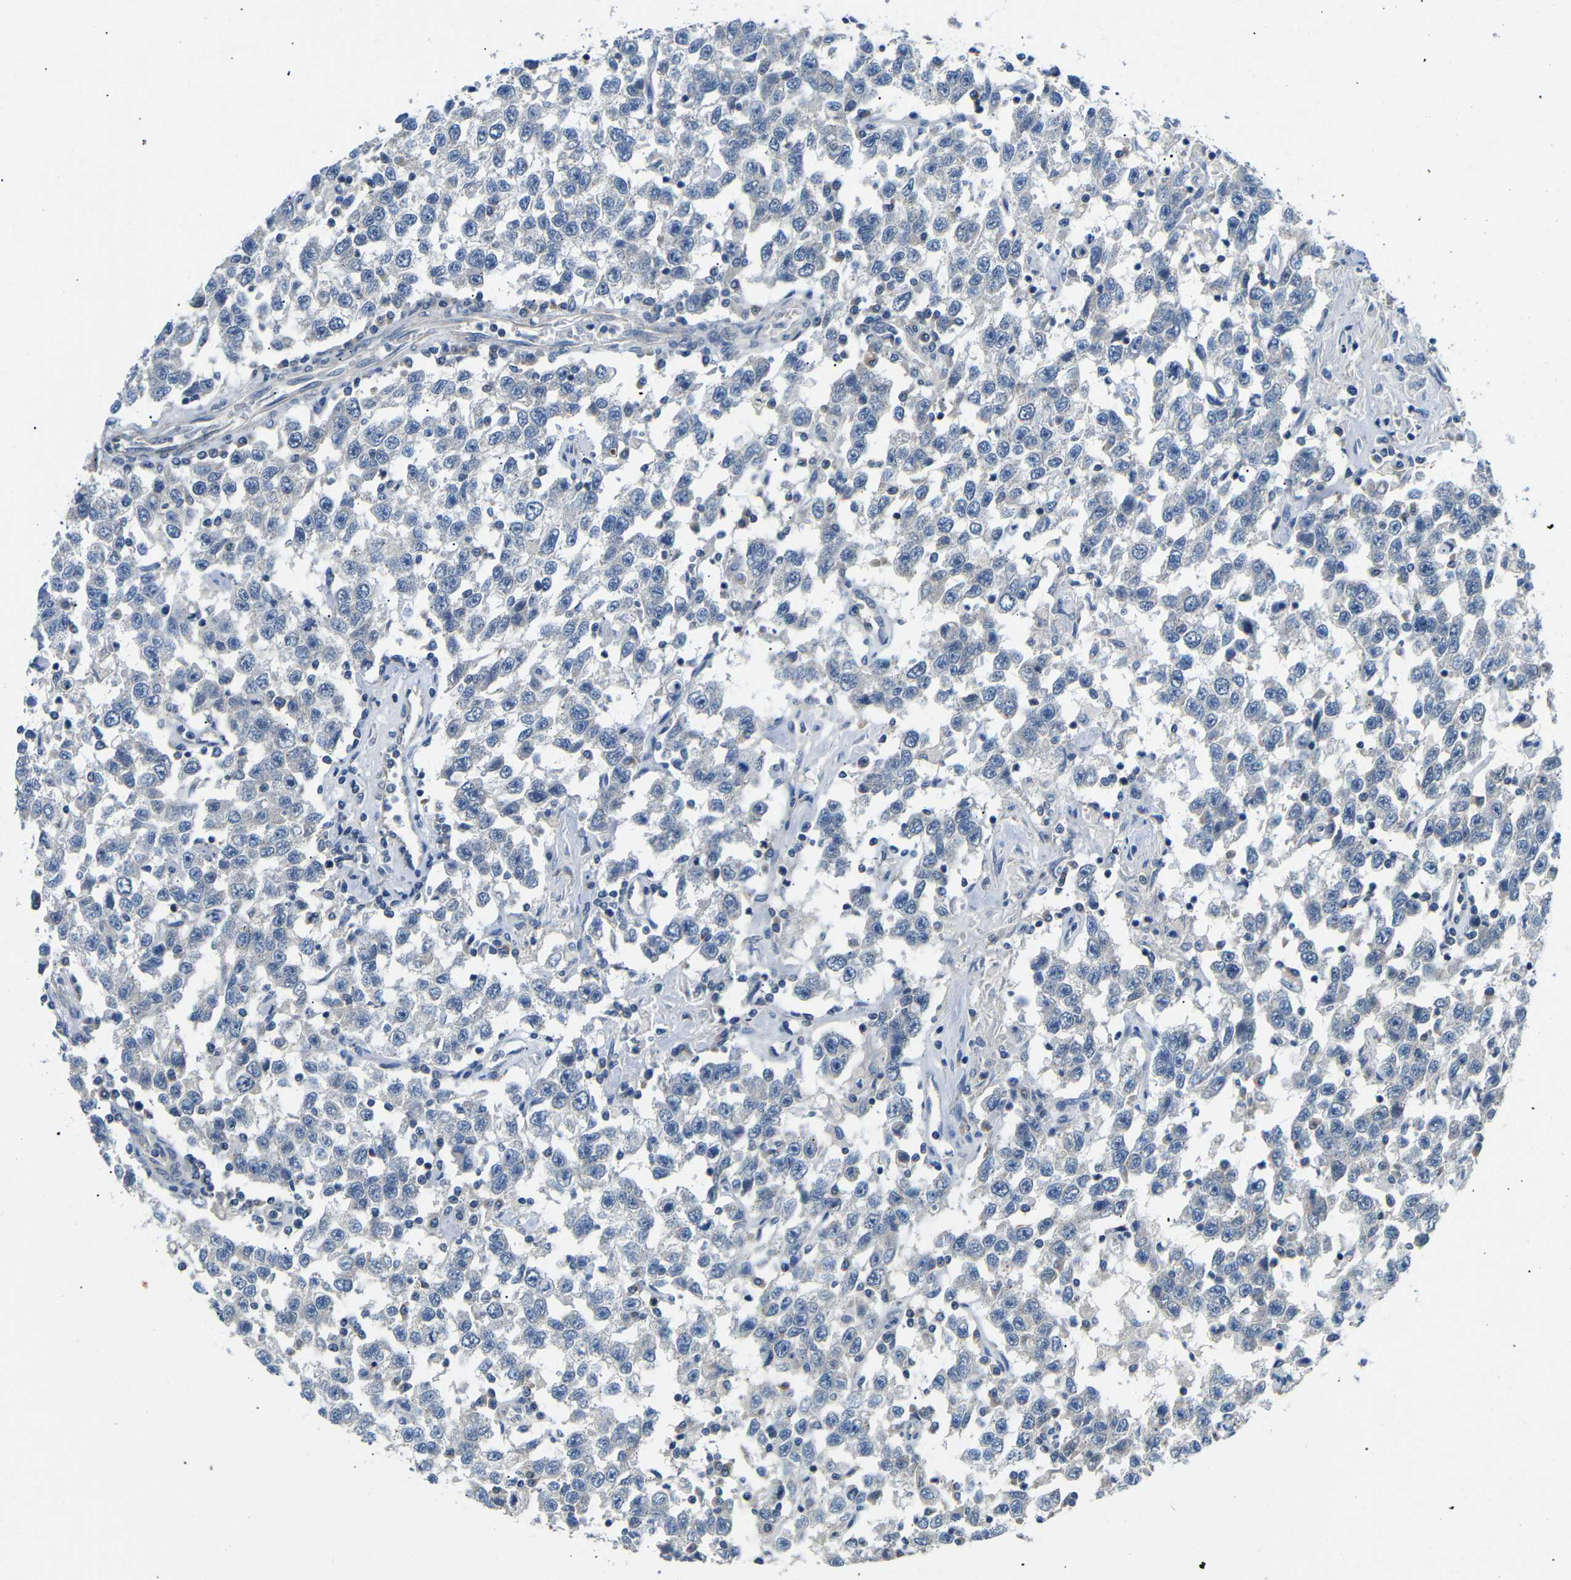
{"staining": {"intensity": "negative", "quantity": "none", "location": "none"}, "tissue": "testis cancer", "cell_type": "Tumor cells", "image_type": "cancer", "snomed": [{"axis": "morphology", "description": "Seminoma, NOS"}, {"axis": "topography", "description": "Testis"}], "caption": "Tumor cells show no significant protein positivity in testis seminoma.", "gene": "DCP1A", "patient": {"sex": "male", "age": 41}}